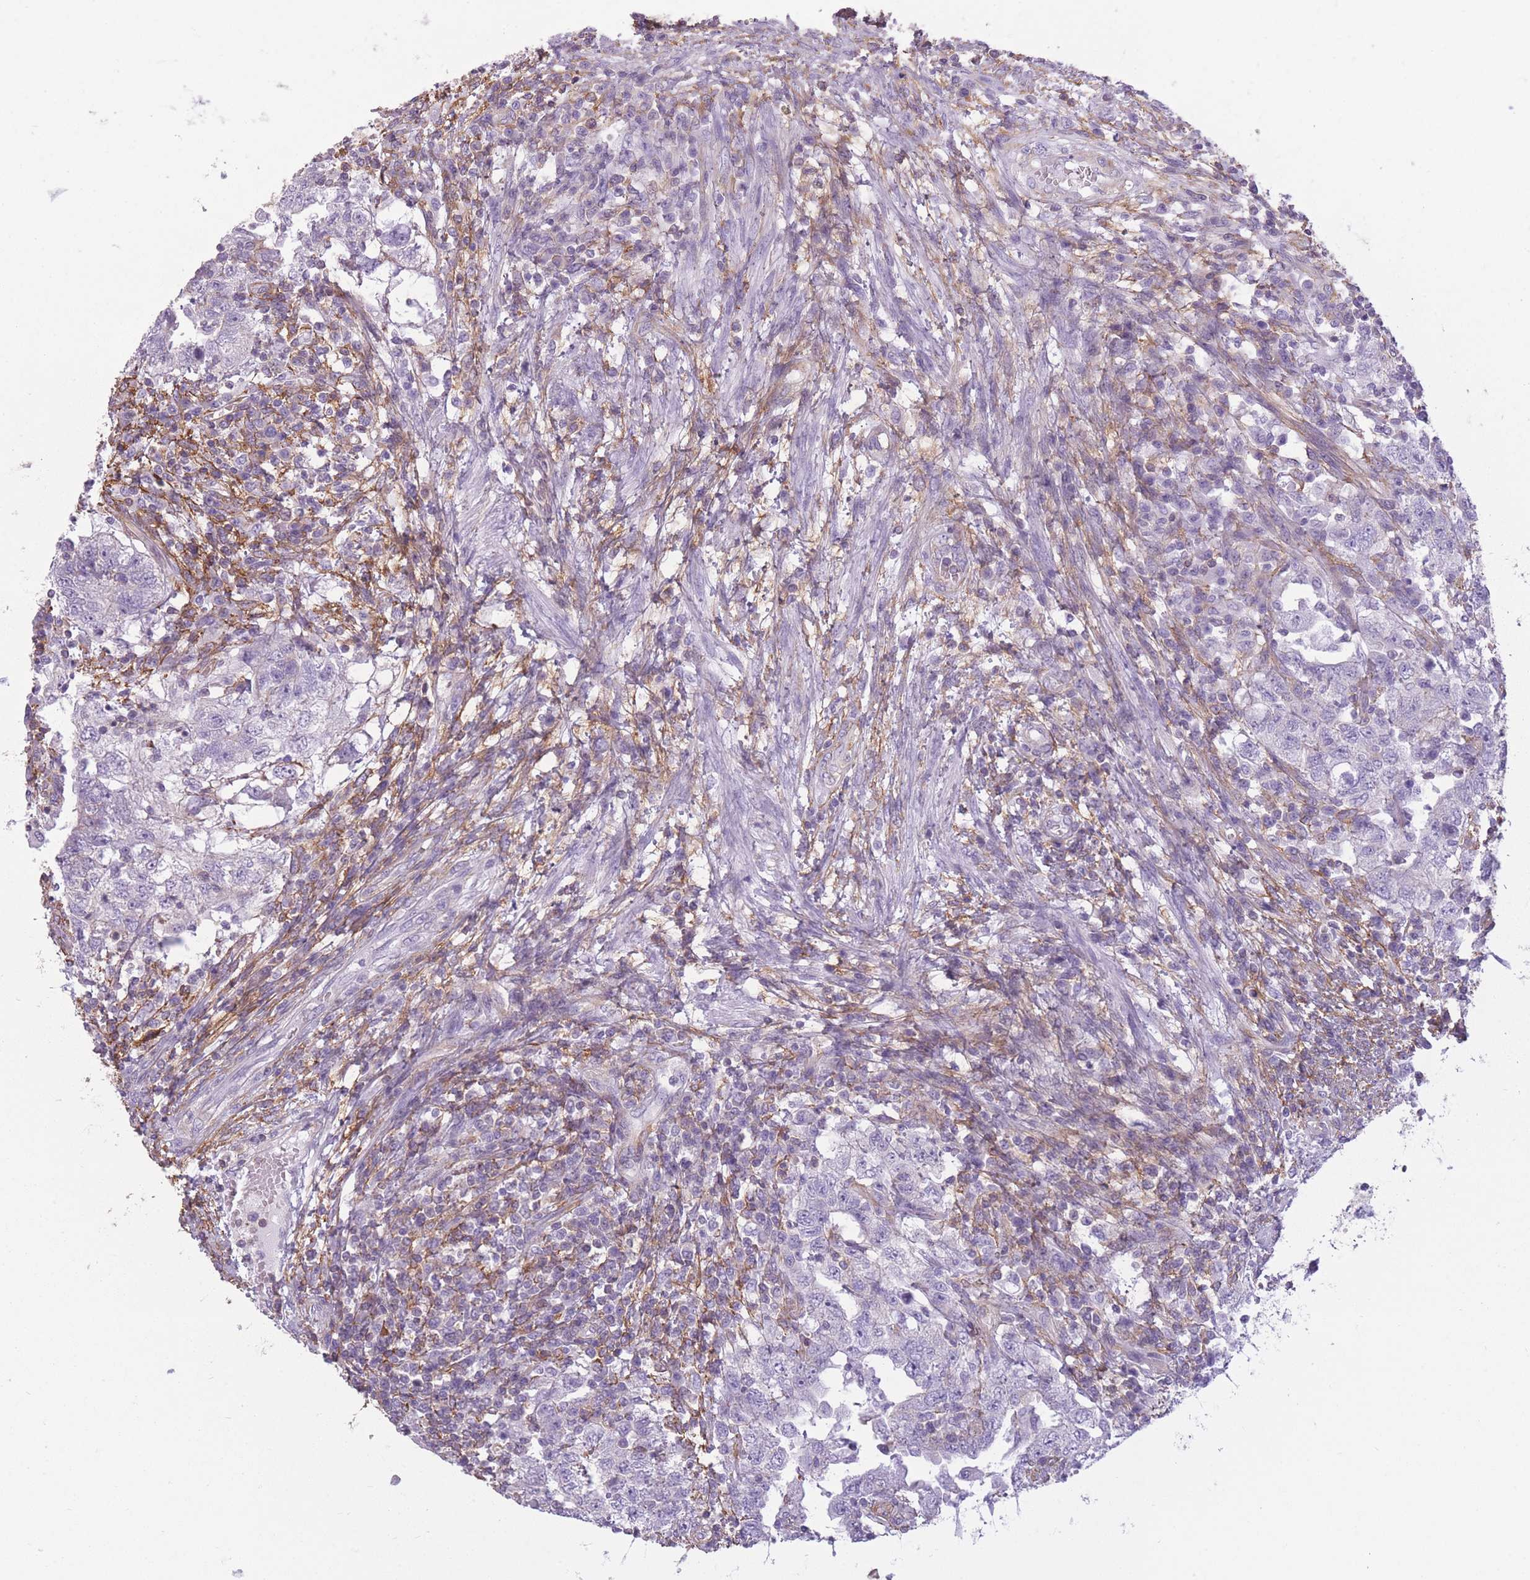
{"staining": {"intensity": "negative", "quantity": "none", "location": "none"}, "tissue": "testis cancer", "cell_type": "Tumor cells", "image_type": "cancer", "snomed": [{"axis": "morphology", "description": "Carcinoma, Embryonal, NOS"}, {"axis": "topography", "description": "Testis"}], "caption": "DAB (3,3'-diaminobenzidine) immunohistochemical staining of embryonal carcinoma (testis) demonstrates no significant expression in tumor cells. Nuclei are stained in blue.", "gene": "ADD1", "patient": {"sex": "male", "age": 26}}